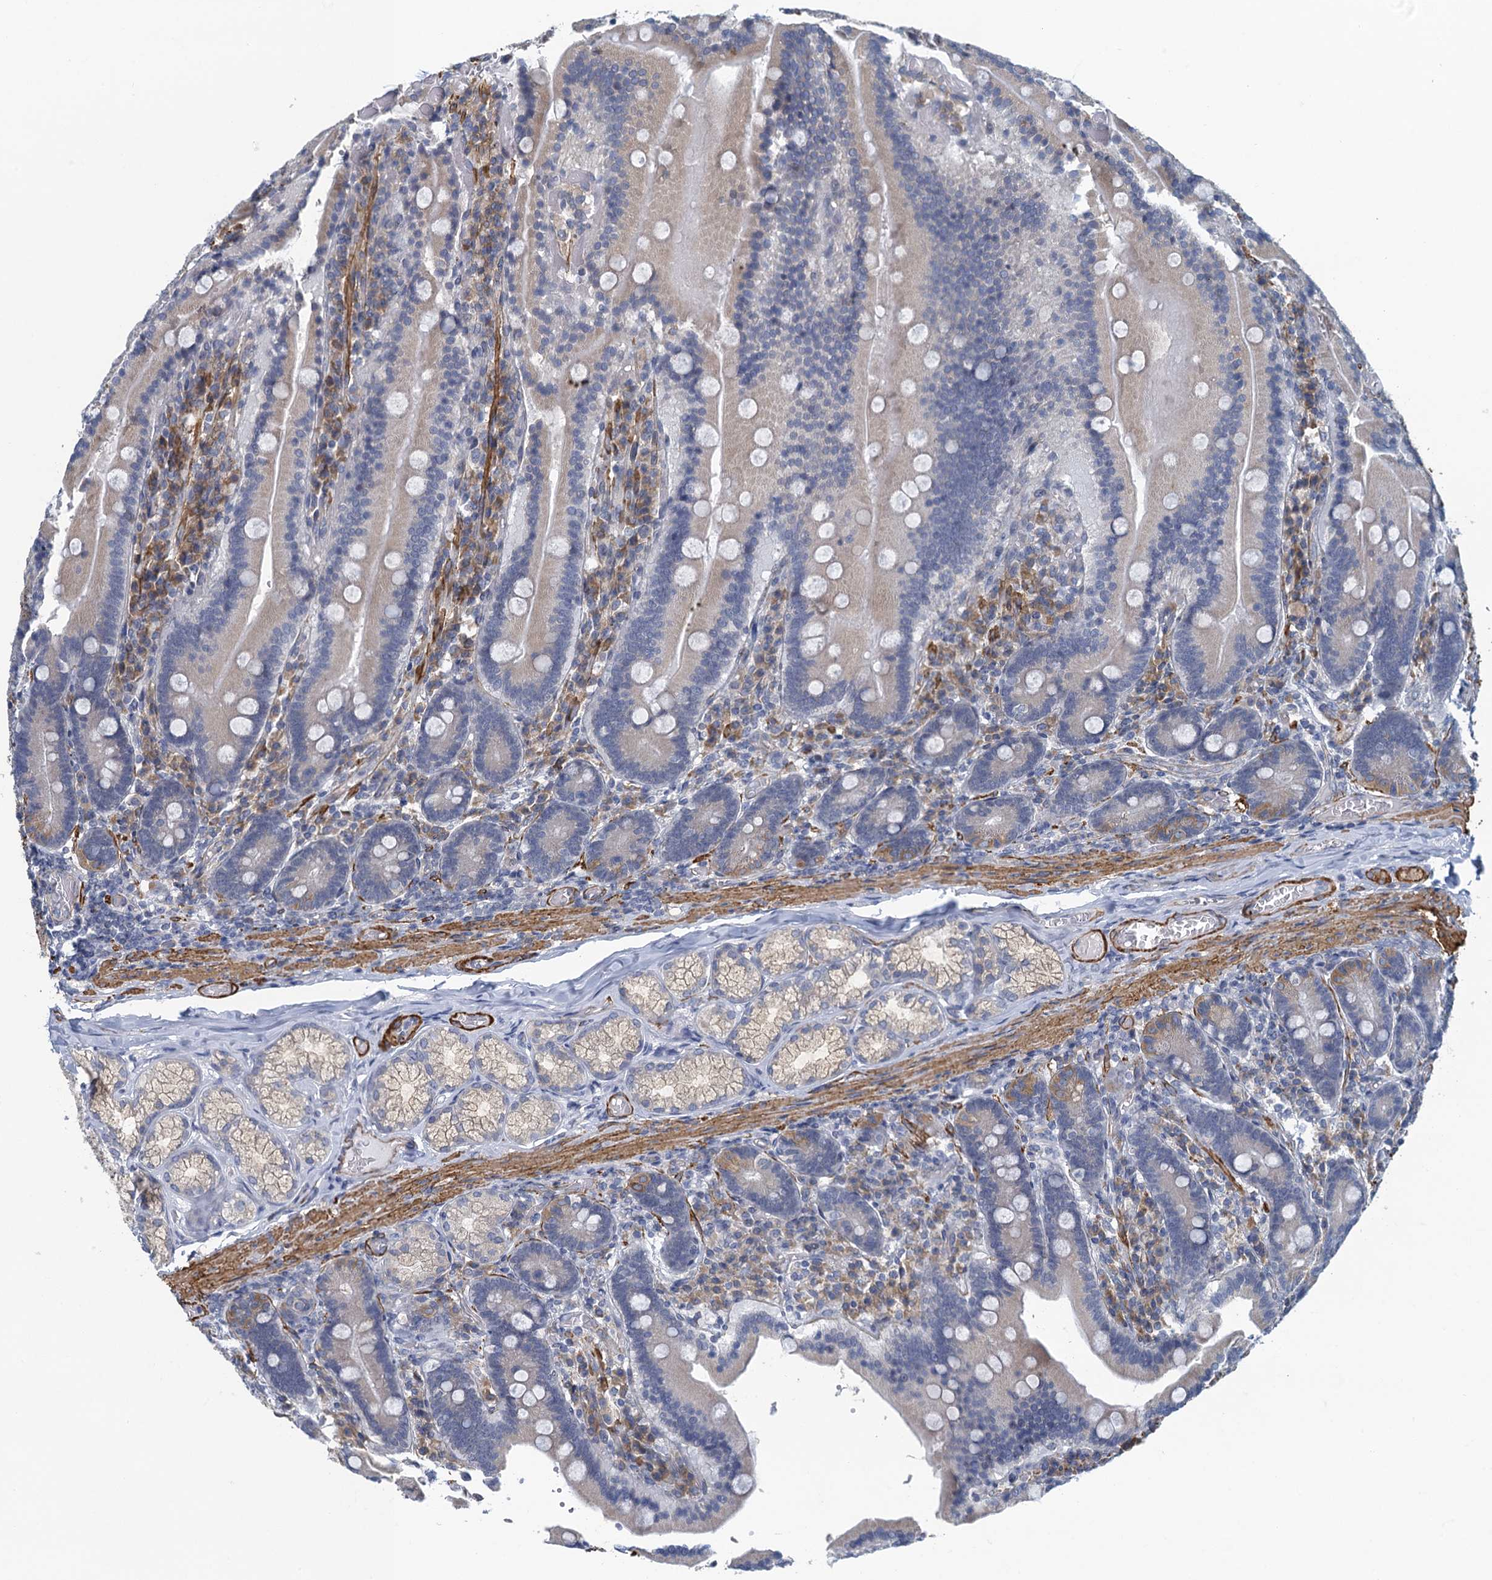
{"staining": {"intensity": "weak", "quantity": "25%-75%", "location": "cytoplasmic/membranous"}, "tissue": "duodenum", "cell_type": "Glandular cells", "image_type": "normal", "snomed": [{"axis": "morphology", "description": "Normal tissue, NOS"}, {"axis": "topography", "description": "Duodenum"}], "caption": "High-magnification brightfield microscopy of benign duodenum stained with DAB (3,3'-diaminobenzidine) (brown) and counterstained with hematoxylin (blue). glandular cells exhibit weak cytoplasmic/membranous expression is identified in approximately25%-75% of cells. The staining was performed using DAB (3,3'-diaminobenzidine), with brown indicating positive protein expression. Nuclei are stained blue with hematoxylin.", "gene": "ALG2", "patient": {"sex": "female", "age": 62}}